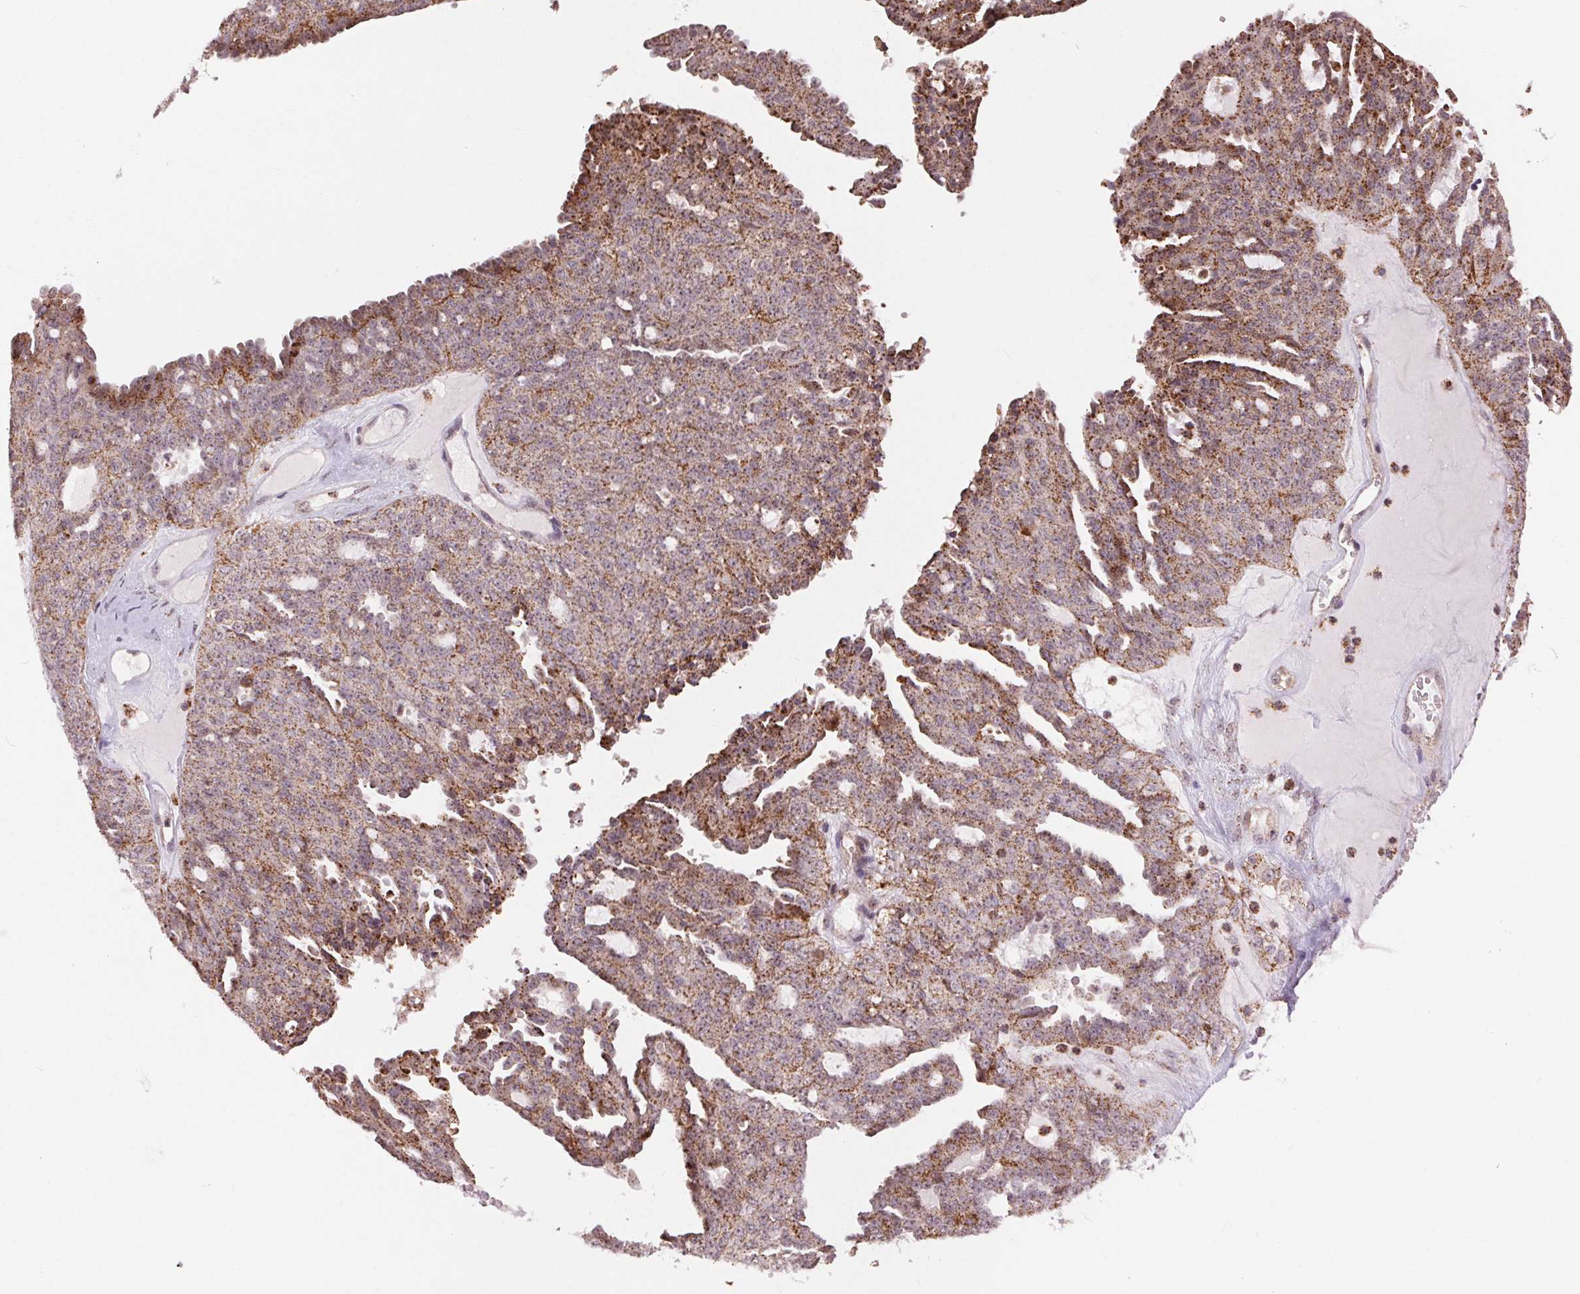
{"staining": {"intensity": "moderate", "quantity": "25%-75%", "location": "cytoplasmic/membranous"}, "tissue": "ovarian cancer", "cell_type": "Tumor cells", "image_type": "cancer", "snomed": [{"axis": "morphology", "description": "Cystadenocarcinoma, serous, NOS"}, {"axis": "topography", "description": "Ovary"}], "caption": "An immunohistochemistry histopathology image of tumor tissue is shown. Protein staining in brown labels moderate cytoplasmic/membranous positivity in ovarian cancer (serous cystadenocarcinoma) within tumor cells. The staining is performed using DAB (3,3'-diaminobenzidine) brown chromogen to label protein expression. The nuclei are counter-stained blue using hematoxylin.", "gene": "CHMP4B", "patient": {"sex": "female", "age": 71}}